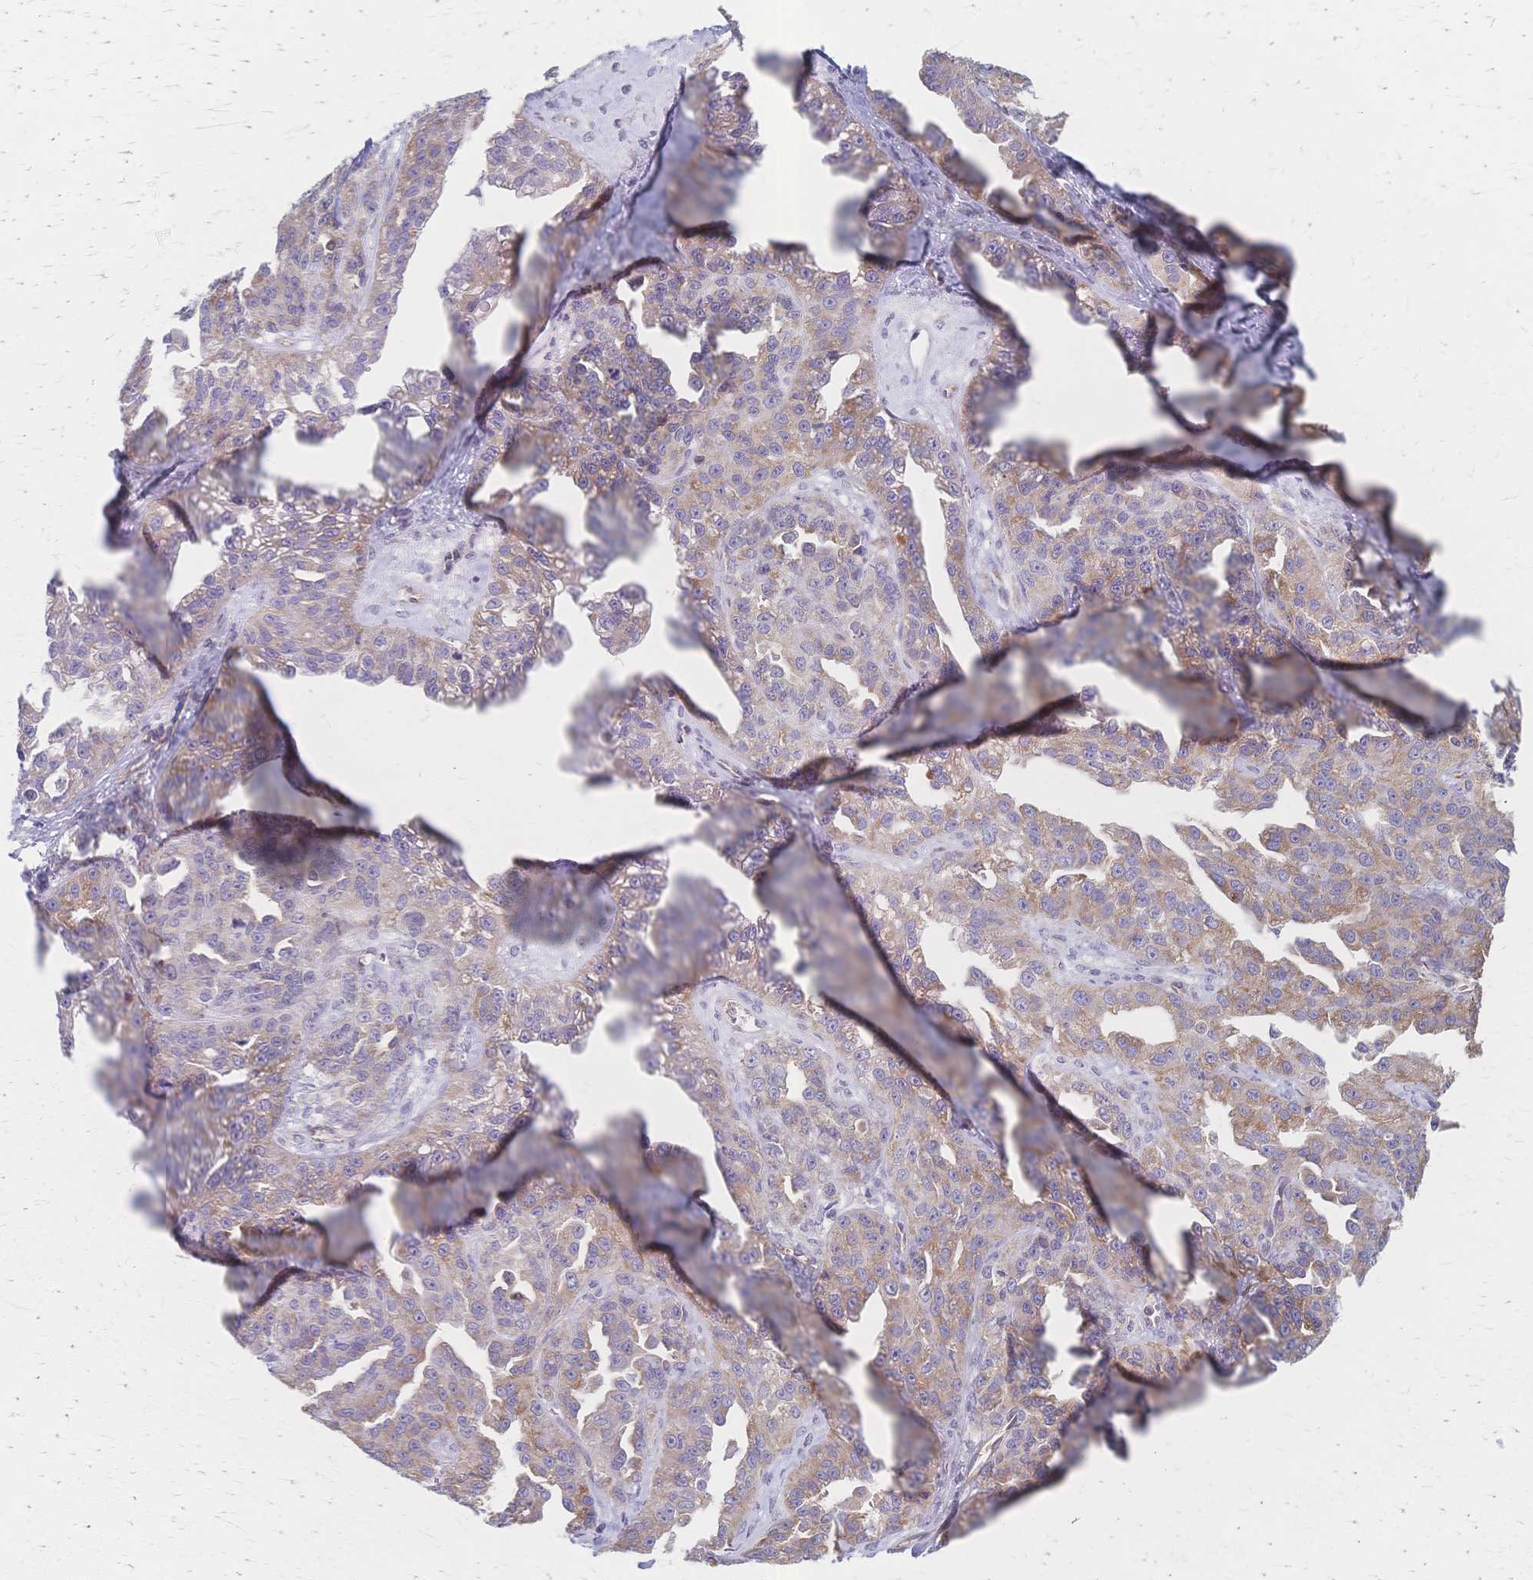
{"staining": {"intensity": "weak", "quantity": ">75%", "location": "cytoplasmic/membranous"}, "tissue": "ovarian cancer", "cell_type": "Tumor cells", "image_type": "cancer", "snomed": [{"axis": "morphology", "description": "Cystadenocarcinoma, serous, NOS"}, {"axis": "topography", "description": "Ovary"}], "caption": "Approximately >75% of tumor cells in human ovarian cancer (serous cystadenocarcinoma) demonstrate weak cytoplasmic/membranous protein expression as visualized by brown immunohistochemical staining.", "gene": "CYB5A", "patient": {"sex": "female", "age": 75}}